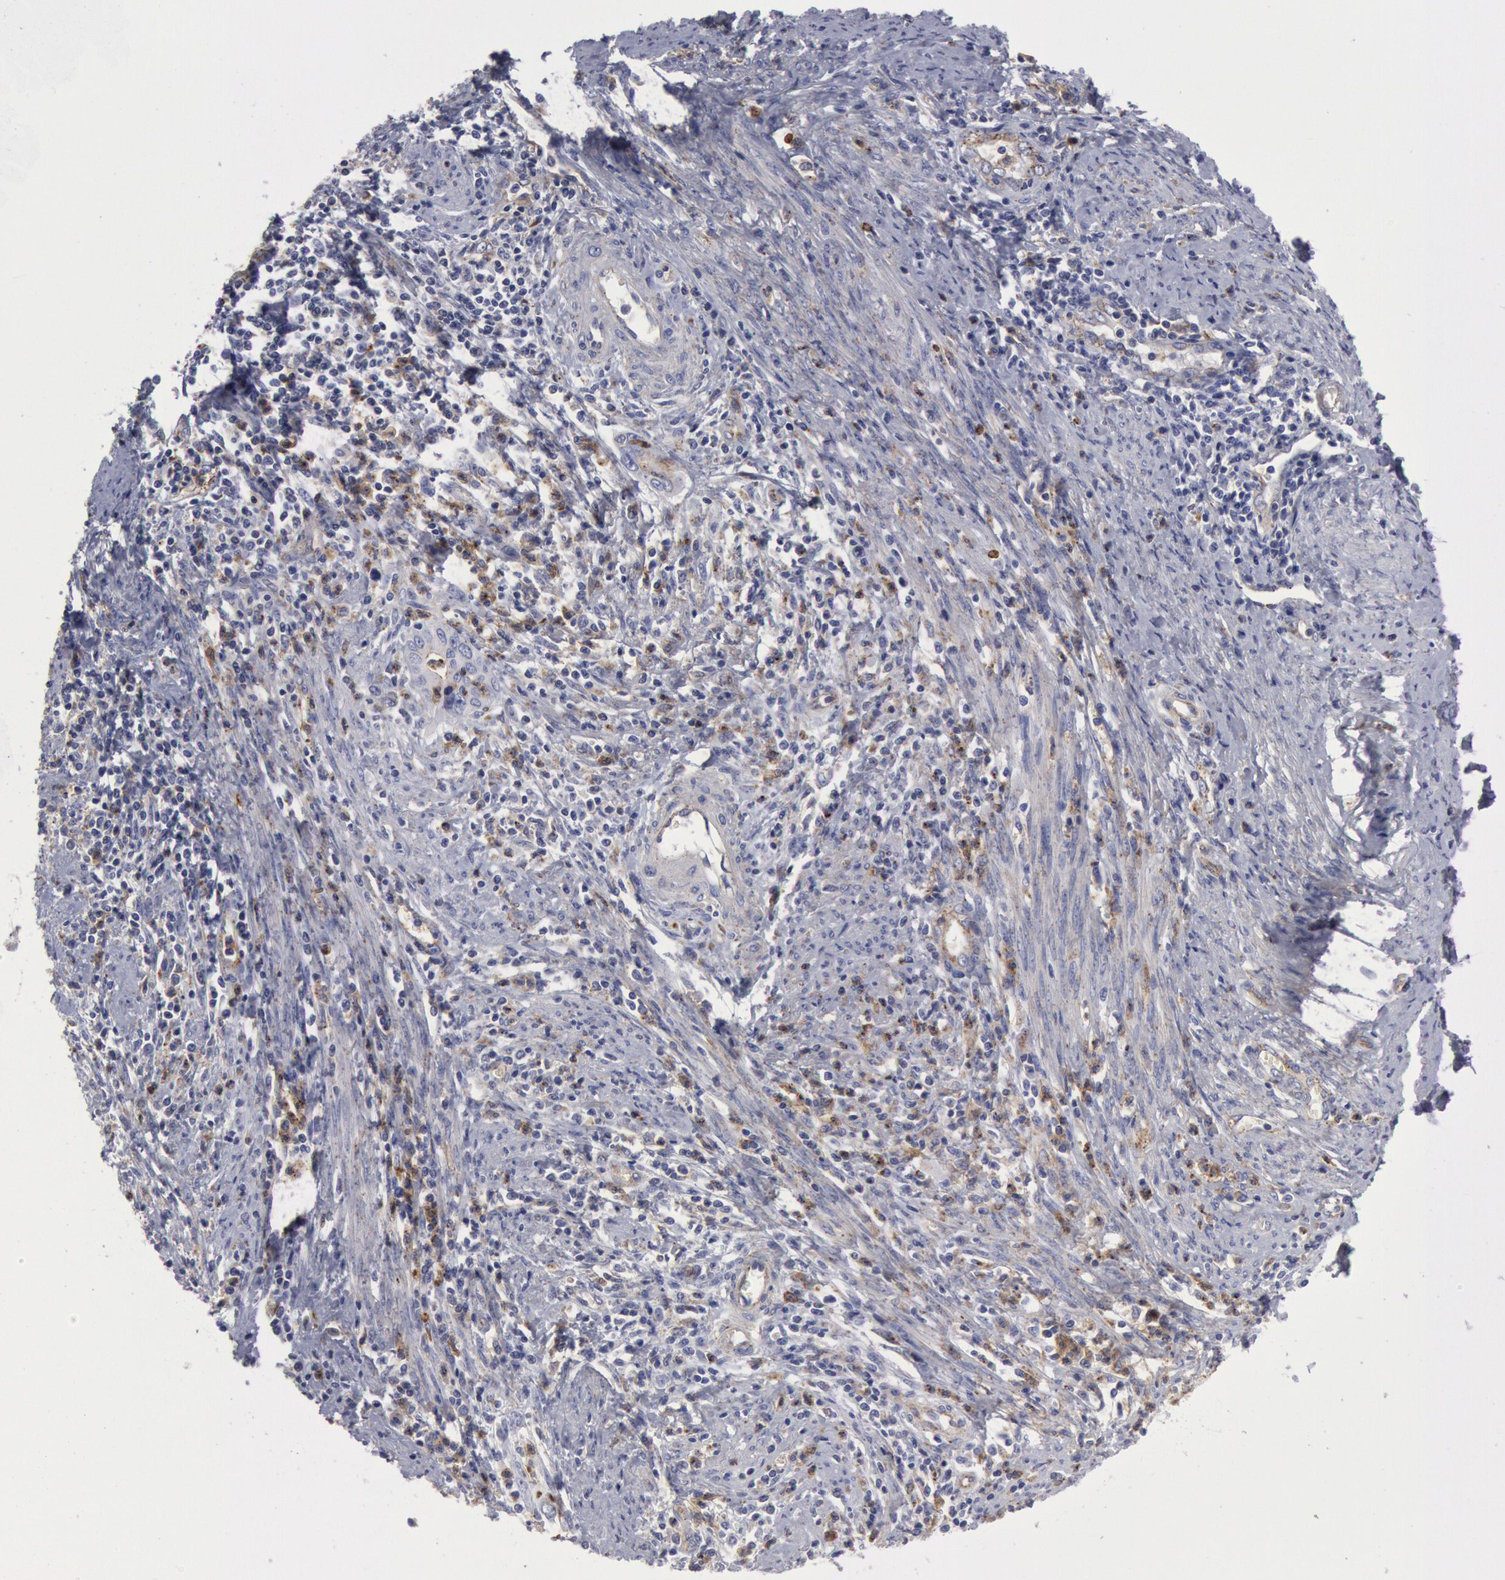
{"staining": {"intensity": "negative", "quantity": "none", "location": "none"}, "tissue": "cervical cancer", "cell_type": "Tumor cells", "image_type": "cancer", "snomed": [{"axis": "morphology", "description": "Normal tissue, NOS"}, {"axis": "morphology", "description": "Adenocarcinoma, NOS"}, {"axis": "topography", "description": "Cervix"}], "caption": "Immunohistochemistry (IHC) histopathology image of neoplastic tissue: human cervical cancer stained with DAB (3,3'-diaminobenzidine) displays no significant protein positivity in tumor cells.", "gene": "FLOT1", "patient": {"sex": "female", "age": 34}}